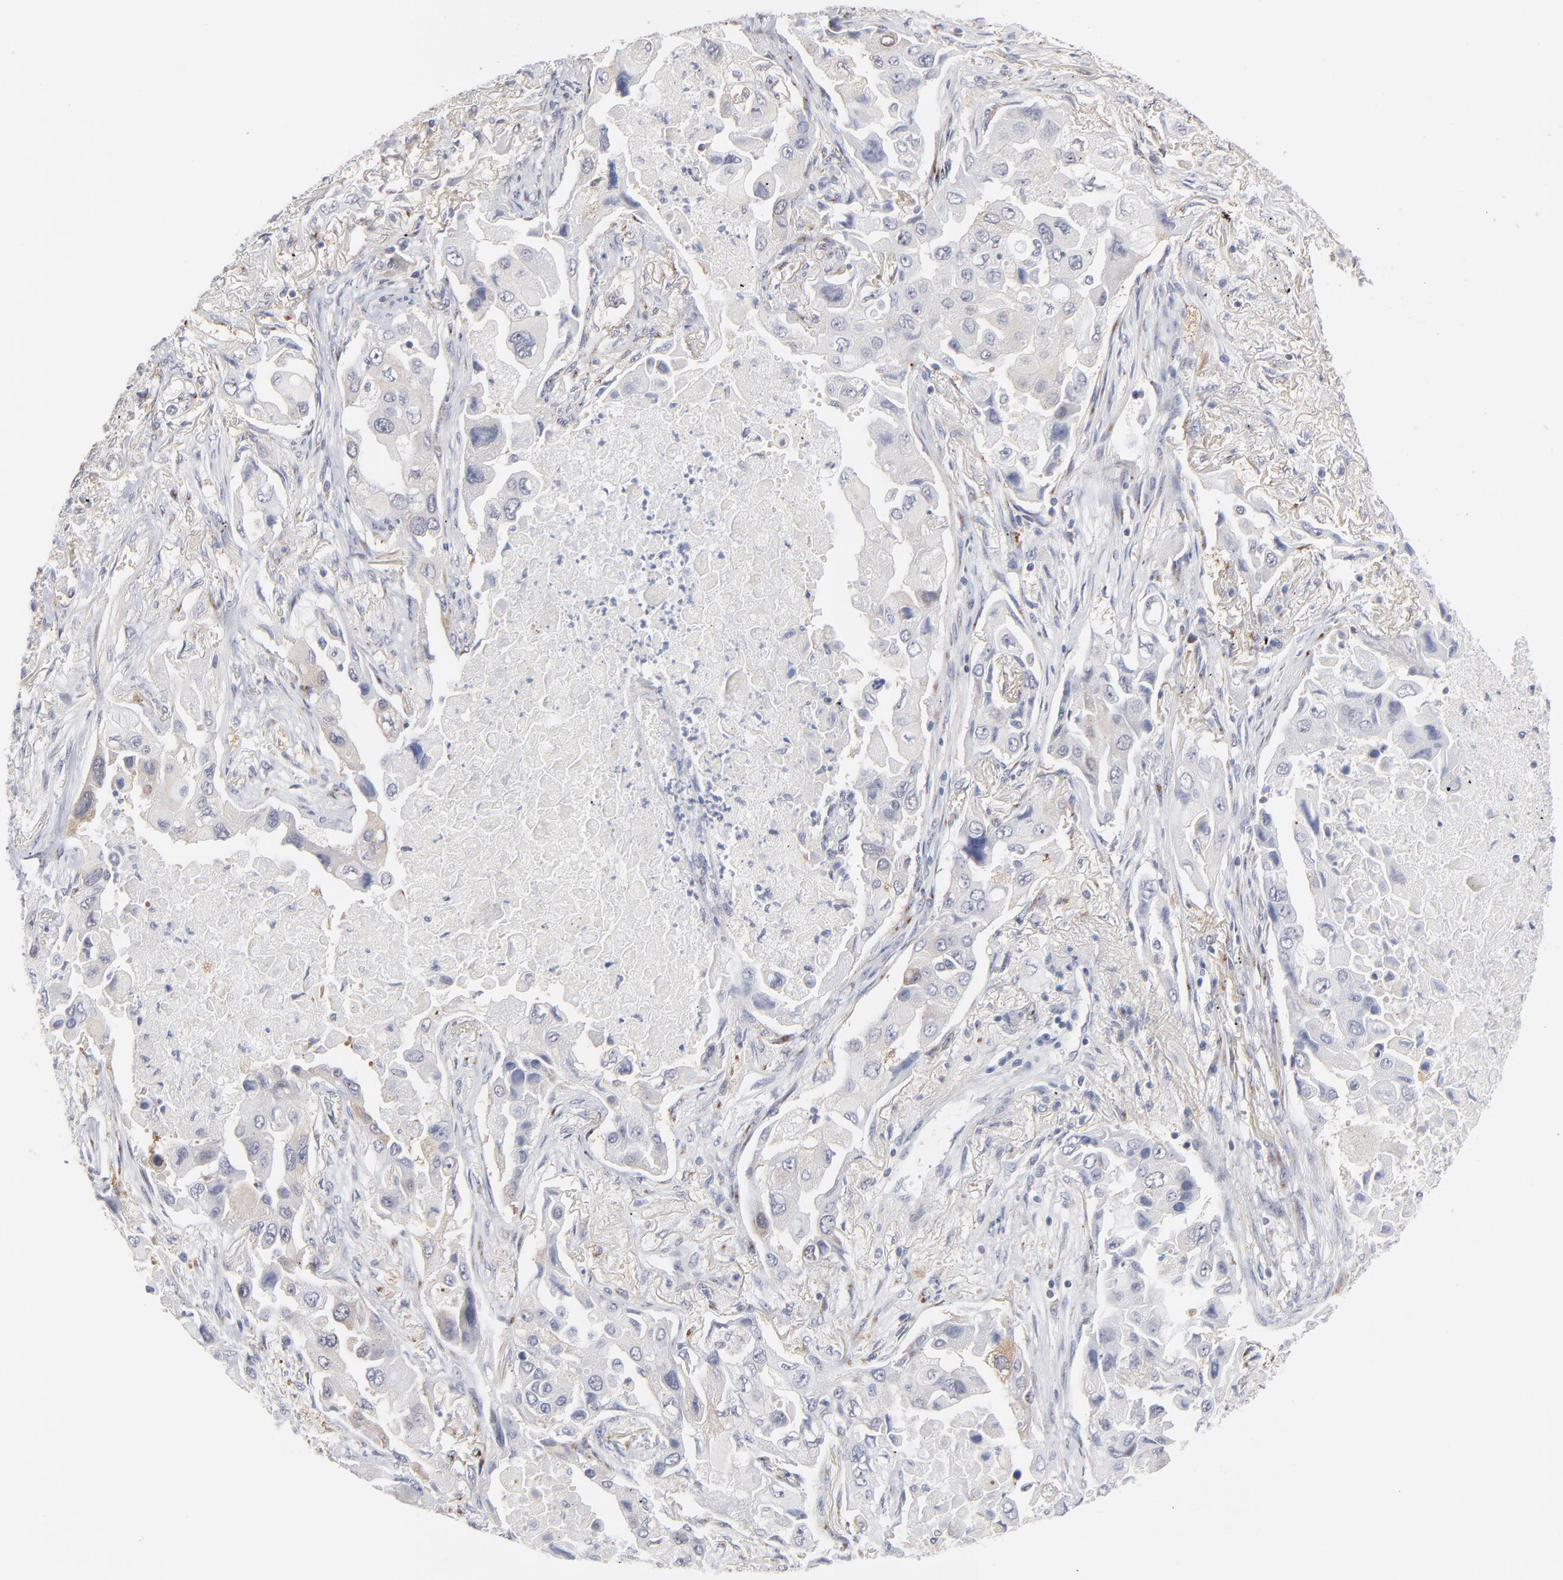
{"staining": {"intensity": "negative", "quantity": "none", "location": "none"}, "tissue": "lung cancer", "cell_type": "Tumor cells", "image_type": "cancer", "snomed": [{"axis": "morphology", "description": "Adenocarcinoma, NOS"}, {"axis": "topography", "description": "Lung"}], "caption": "Immunohistochemistry (IHC) histopathology image of neoplastic tissue: lung adenocarcinoma stained with DAB displays no significant protein positivity in tumor cells.", "gene": "AURKA", "patient": {"sex": "female", "age": 65}}